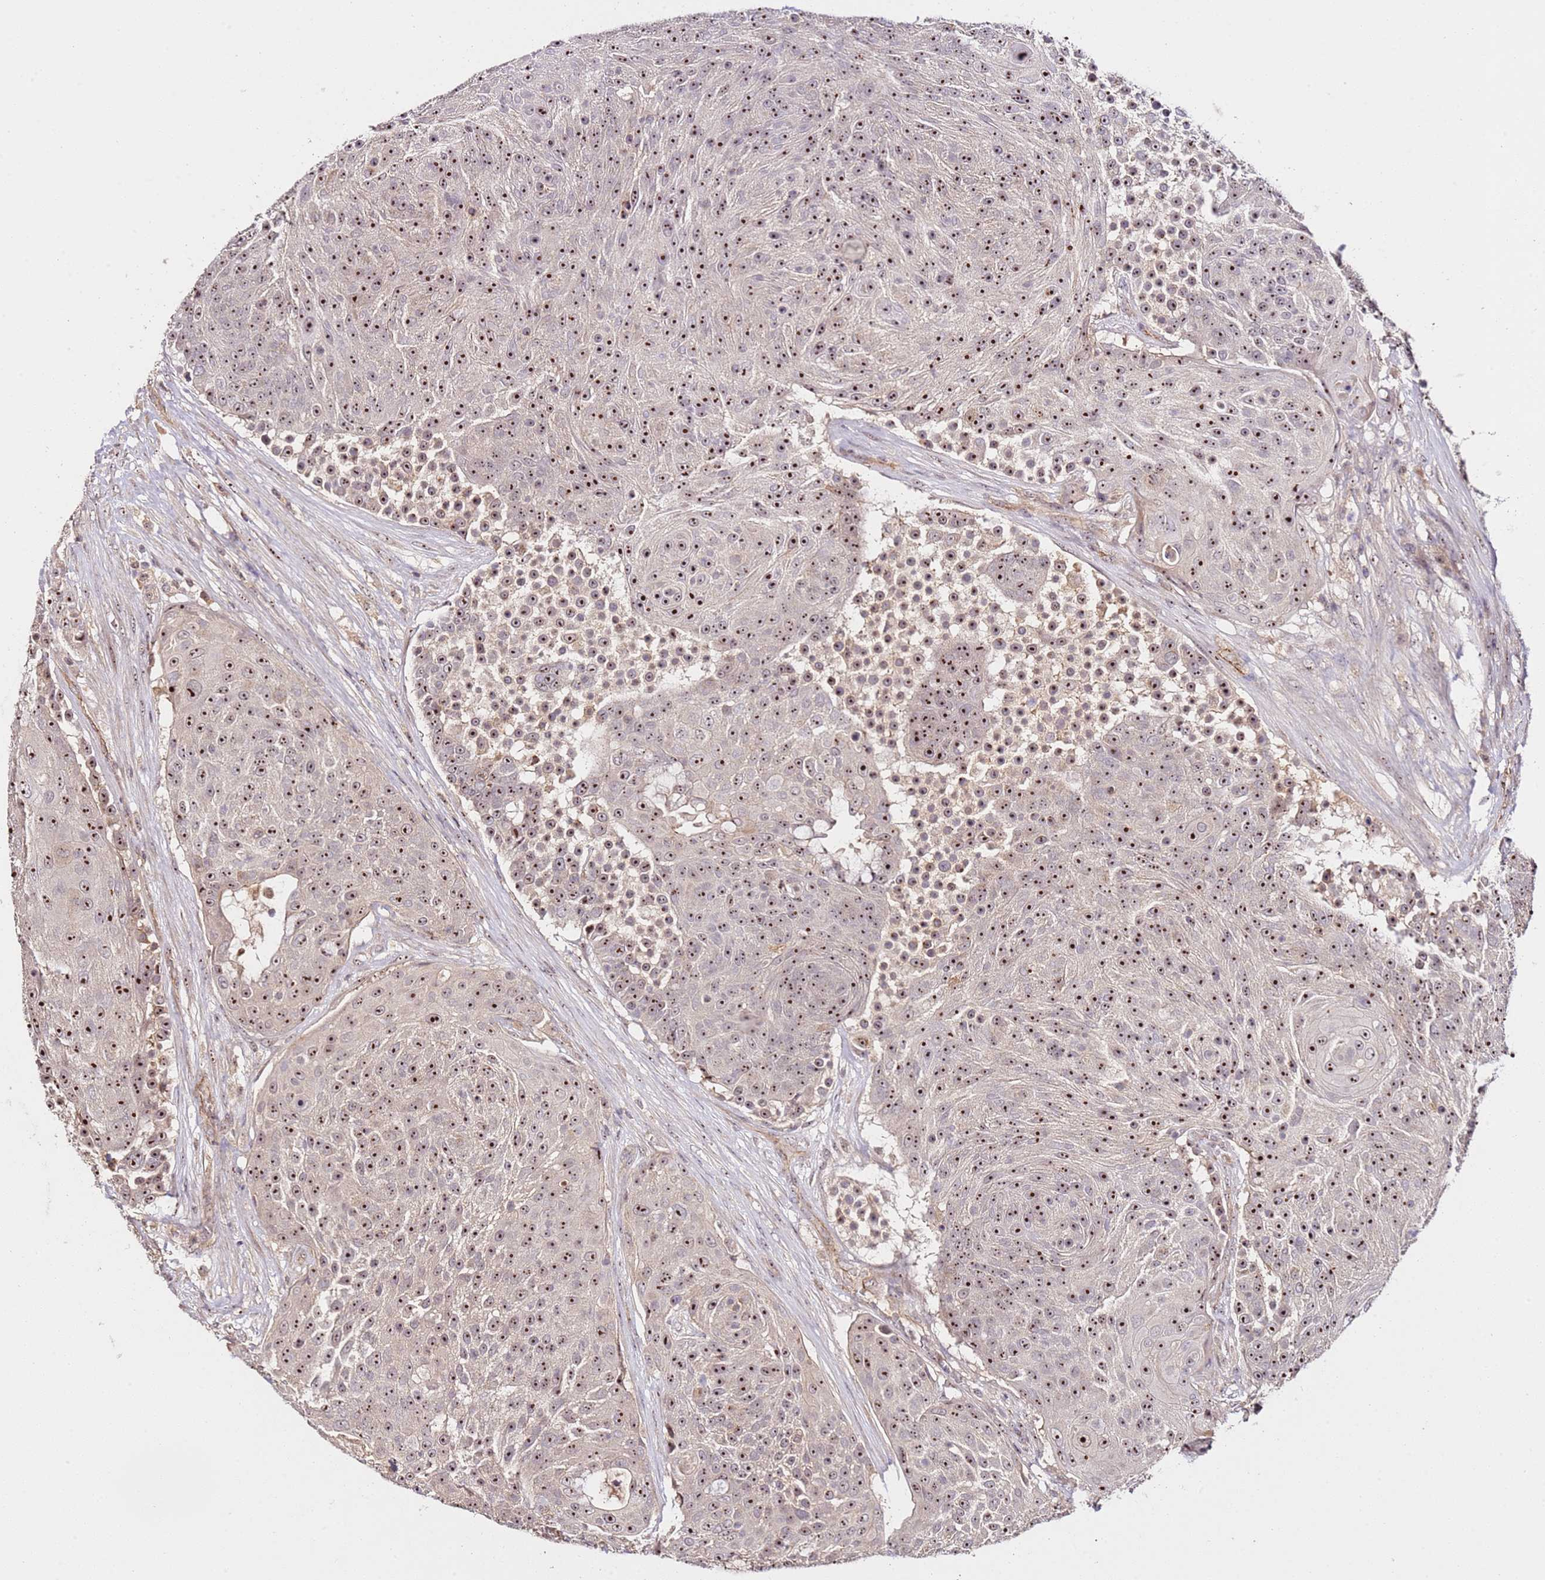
{"staining": {"intensity": "strong", "quantity": ">75%", "location": "nuclear"}, "tissue": "urothelial cancer", "cell_type": "Tumor cells", "image_type": "cancer", "snomed": [{"axis": "morphology", "description": "Urothelial carcinoma, High grade"}, {"axis": "topography", "description": "Urinary bladder"}], "caption": "The image reveals immunohistochemical staining of high-grade urothelial carcinoma. There is strong nuclear positivity is identified in about >75% of tumor cells.", "gene": "DDX27", "patient": {"sex": "female", "age": 63}}